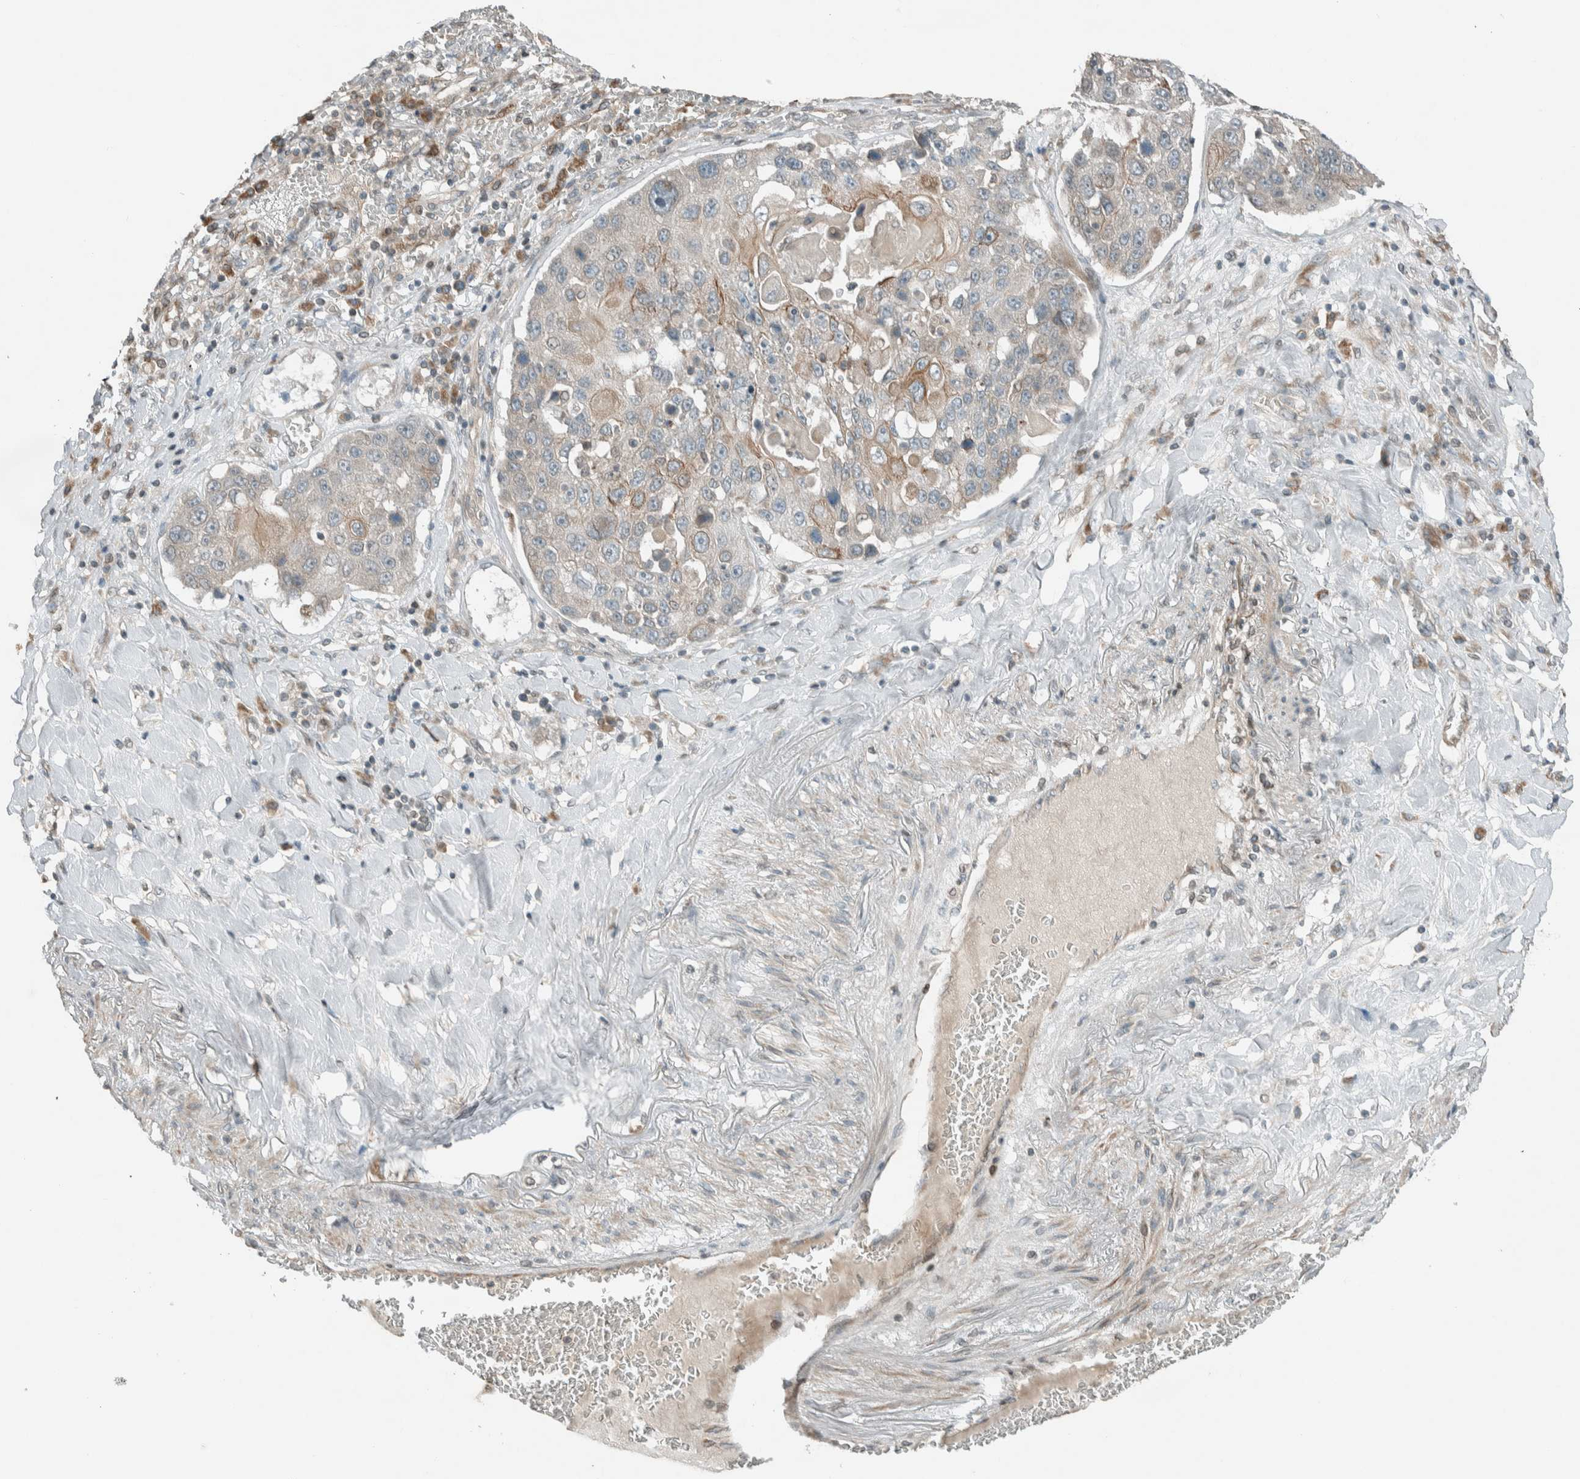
{"staining": {"intensity": "weak", "quantity": "25%-75%", "location": "cytoplasmic/membranous"}, "tissue": "lung cancer", "cell_type": "Tumor cells", "image_type": "cancer", "snomed": [{"axis": "morphology", "description": "Squamous cell carcinoma, NOS"}, {"axis": "topography", "description": "Lung"}], "caption": "Immunohistochemistry image of lung squamous cell carcinoma stained for a protein (brown), which reveals low levels of weak cytoplasmic/membranous positivity in approximately 25%-75% of tumor cells.", "gene": "SEL1L", "patient": {"sex": "male", "age": 61}}